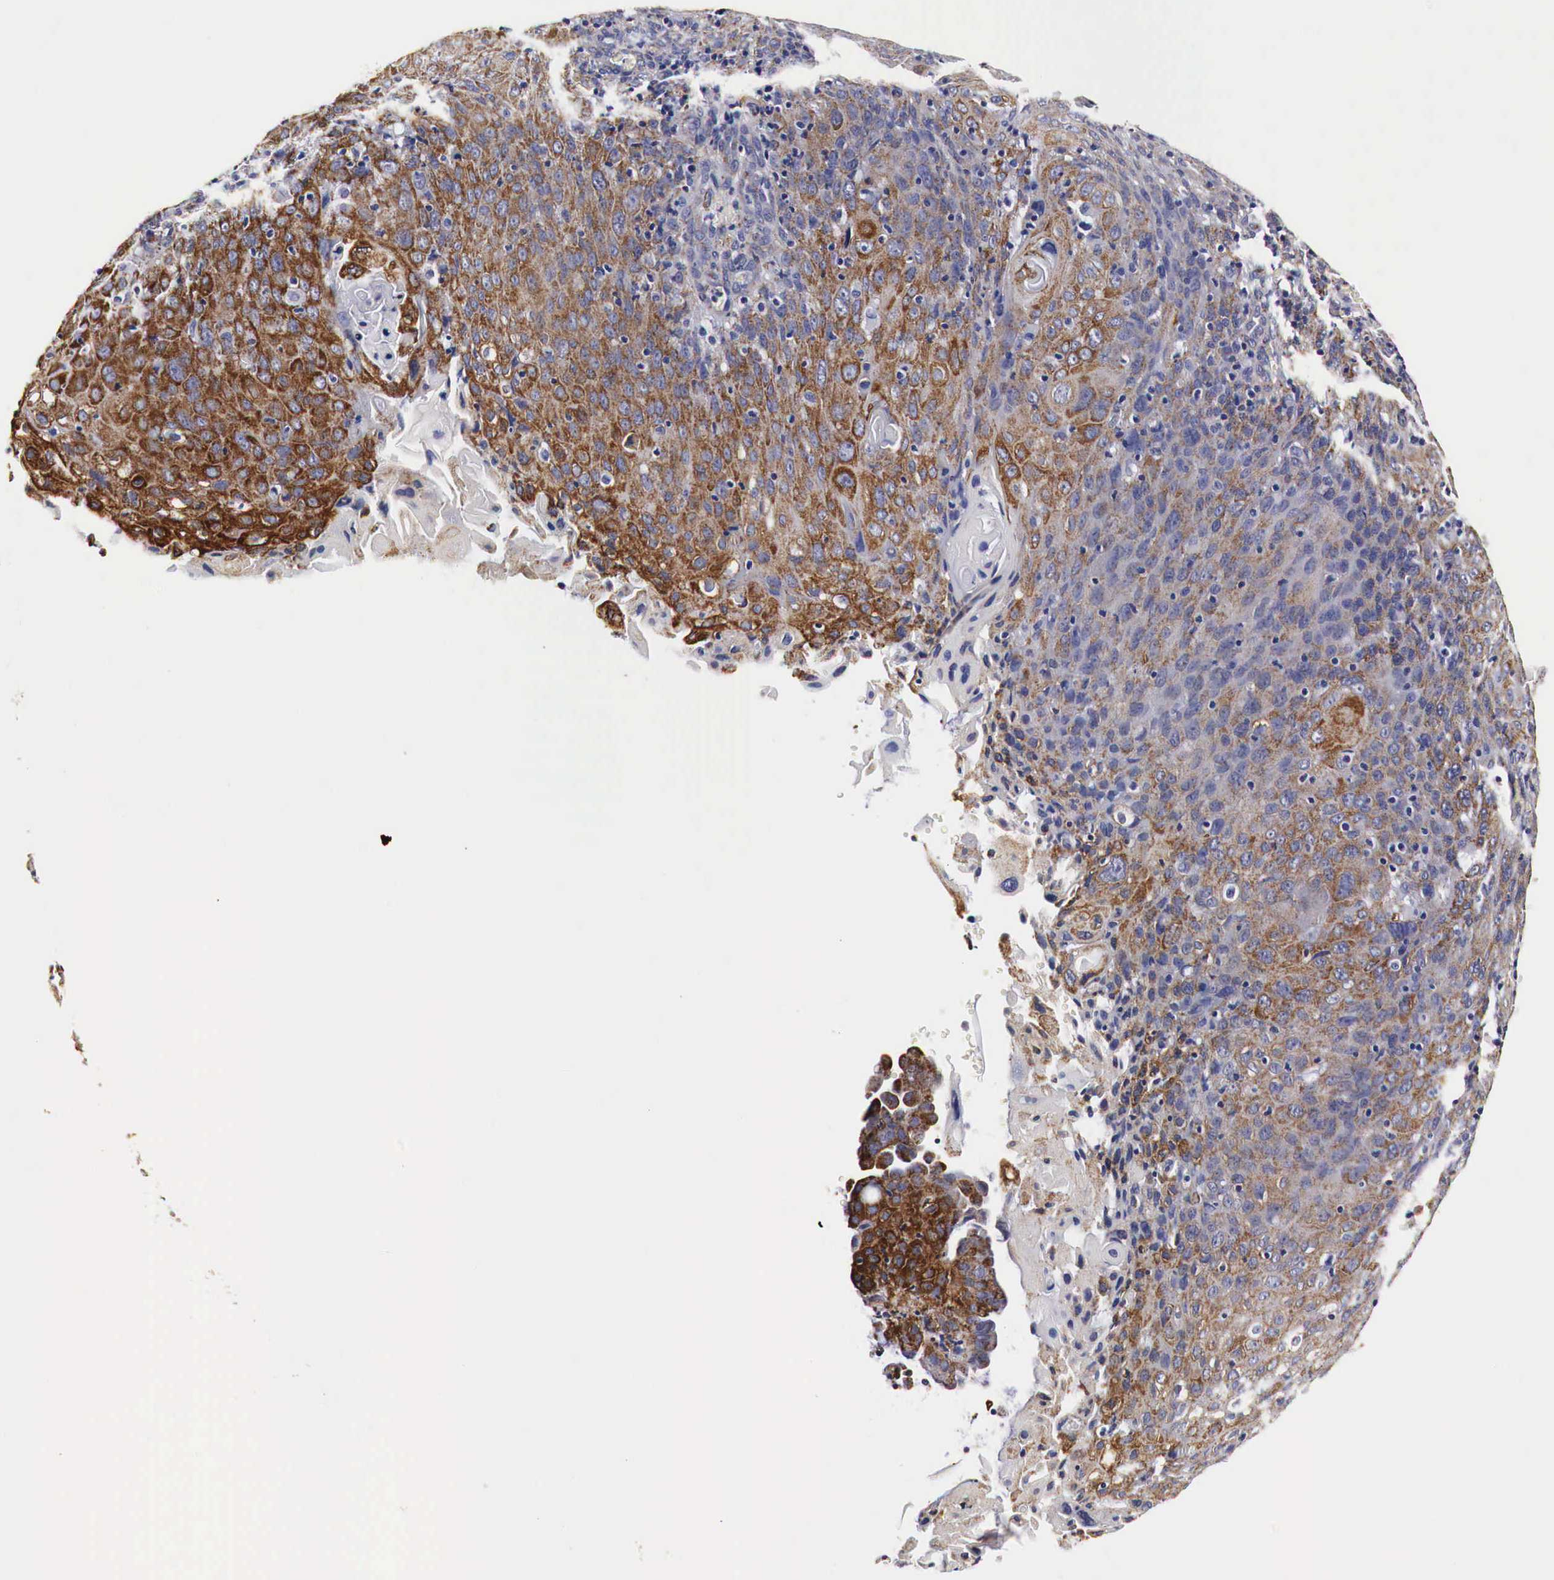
{"staining": {"intensity": "moderate", "quantity": ">75%", "location": "cytoplasmic/membranous"}, "tissue": "cervical cancer", "cell_type": "Tumor cells", "image_type": "cancer", "snomed": [{"axis": "morphology", "description": "Squamous cell carcinoma, NOS"}, {"axis": "topography", "description": "Cervix"}], "caption": "IHC (DAB (3,3'-diaminobenzidine)) staining of squamous cell carcinoma (cervical) demonstrates moderate cytoplasmic/membranous protein expression in about >75% of tumor cells.", "gene": "CKAP4", "patient": {"sex": "female", "age": 54}}